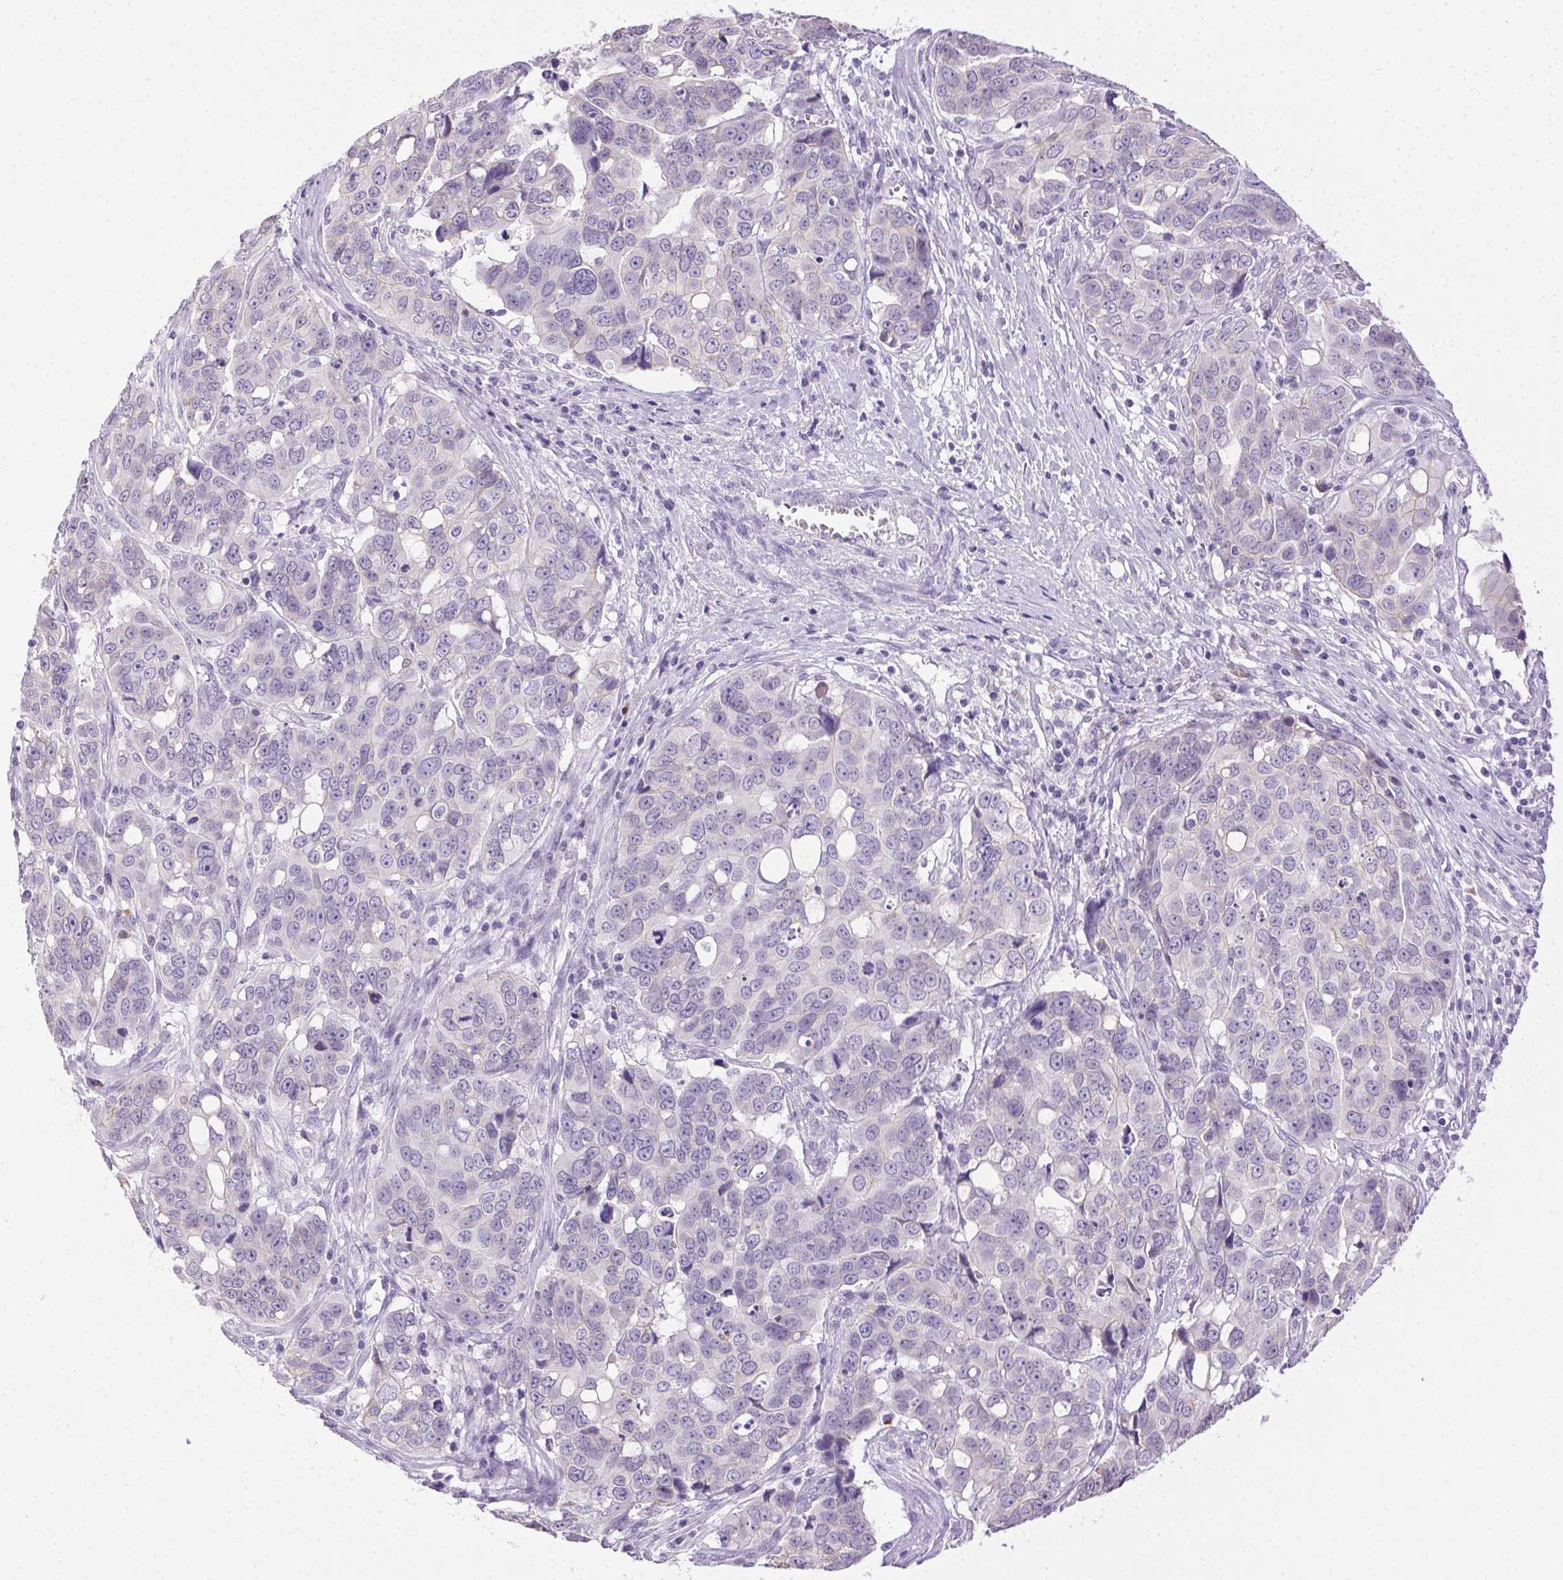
{"staining": {"intensity": "negative", "quantity": "none", "location": "none"}, "tissue": "ovarian cancer", "cell_type": "Tumor cells", "image_type": "cancer", "snomed": [{"axis": "morphology", "description": "Carcinoma, endometroid"}, {"axis": "topography", "description": "Ovary"}], "caption": "Tumor cells show no significant protein positivity in ovarian cancer (endometroid carcinoma).", "gene": "CLDN10", "patient": {"sex": "female", "age": 78}}